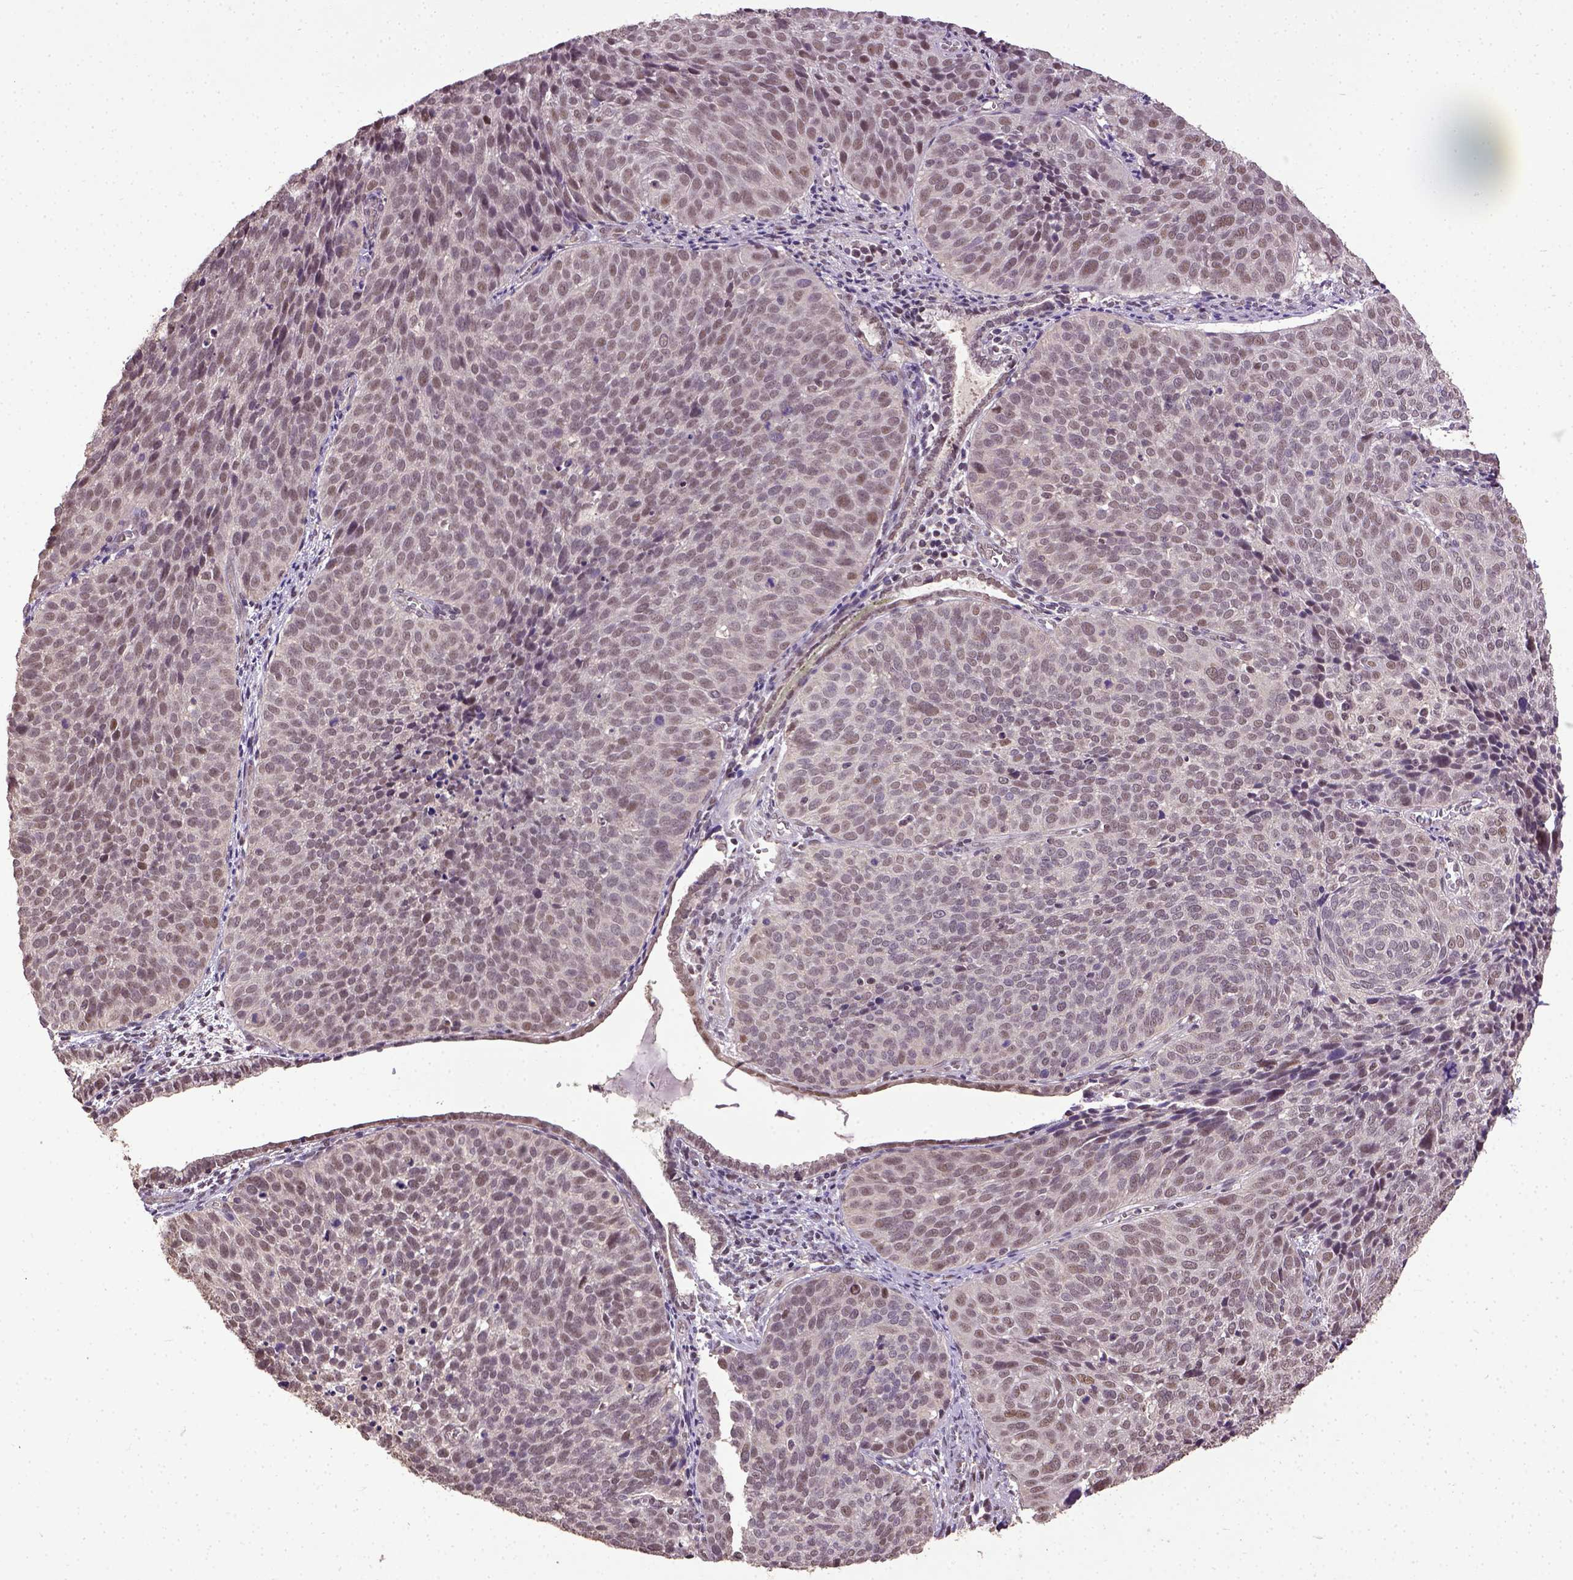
{"staining": {"intensity": "moderate", "quantity": "<25%", "location": "nuclear"}, "tissue": "cervical cancer", "cell_type": "Tumor cells", "image_type": "cancer", "snomed": [{"axis": "morphology", "description": "Squamous cell carcinoma, NOS"}, {"axis": "topography", "description": "Cervix"}], "caption": "Human cervical cancer stained with a protein marker shows moderate staining in tumor cells.", "gene": "UBA3", "patient": {"sex": "female", "age": 39}}